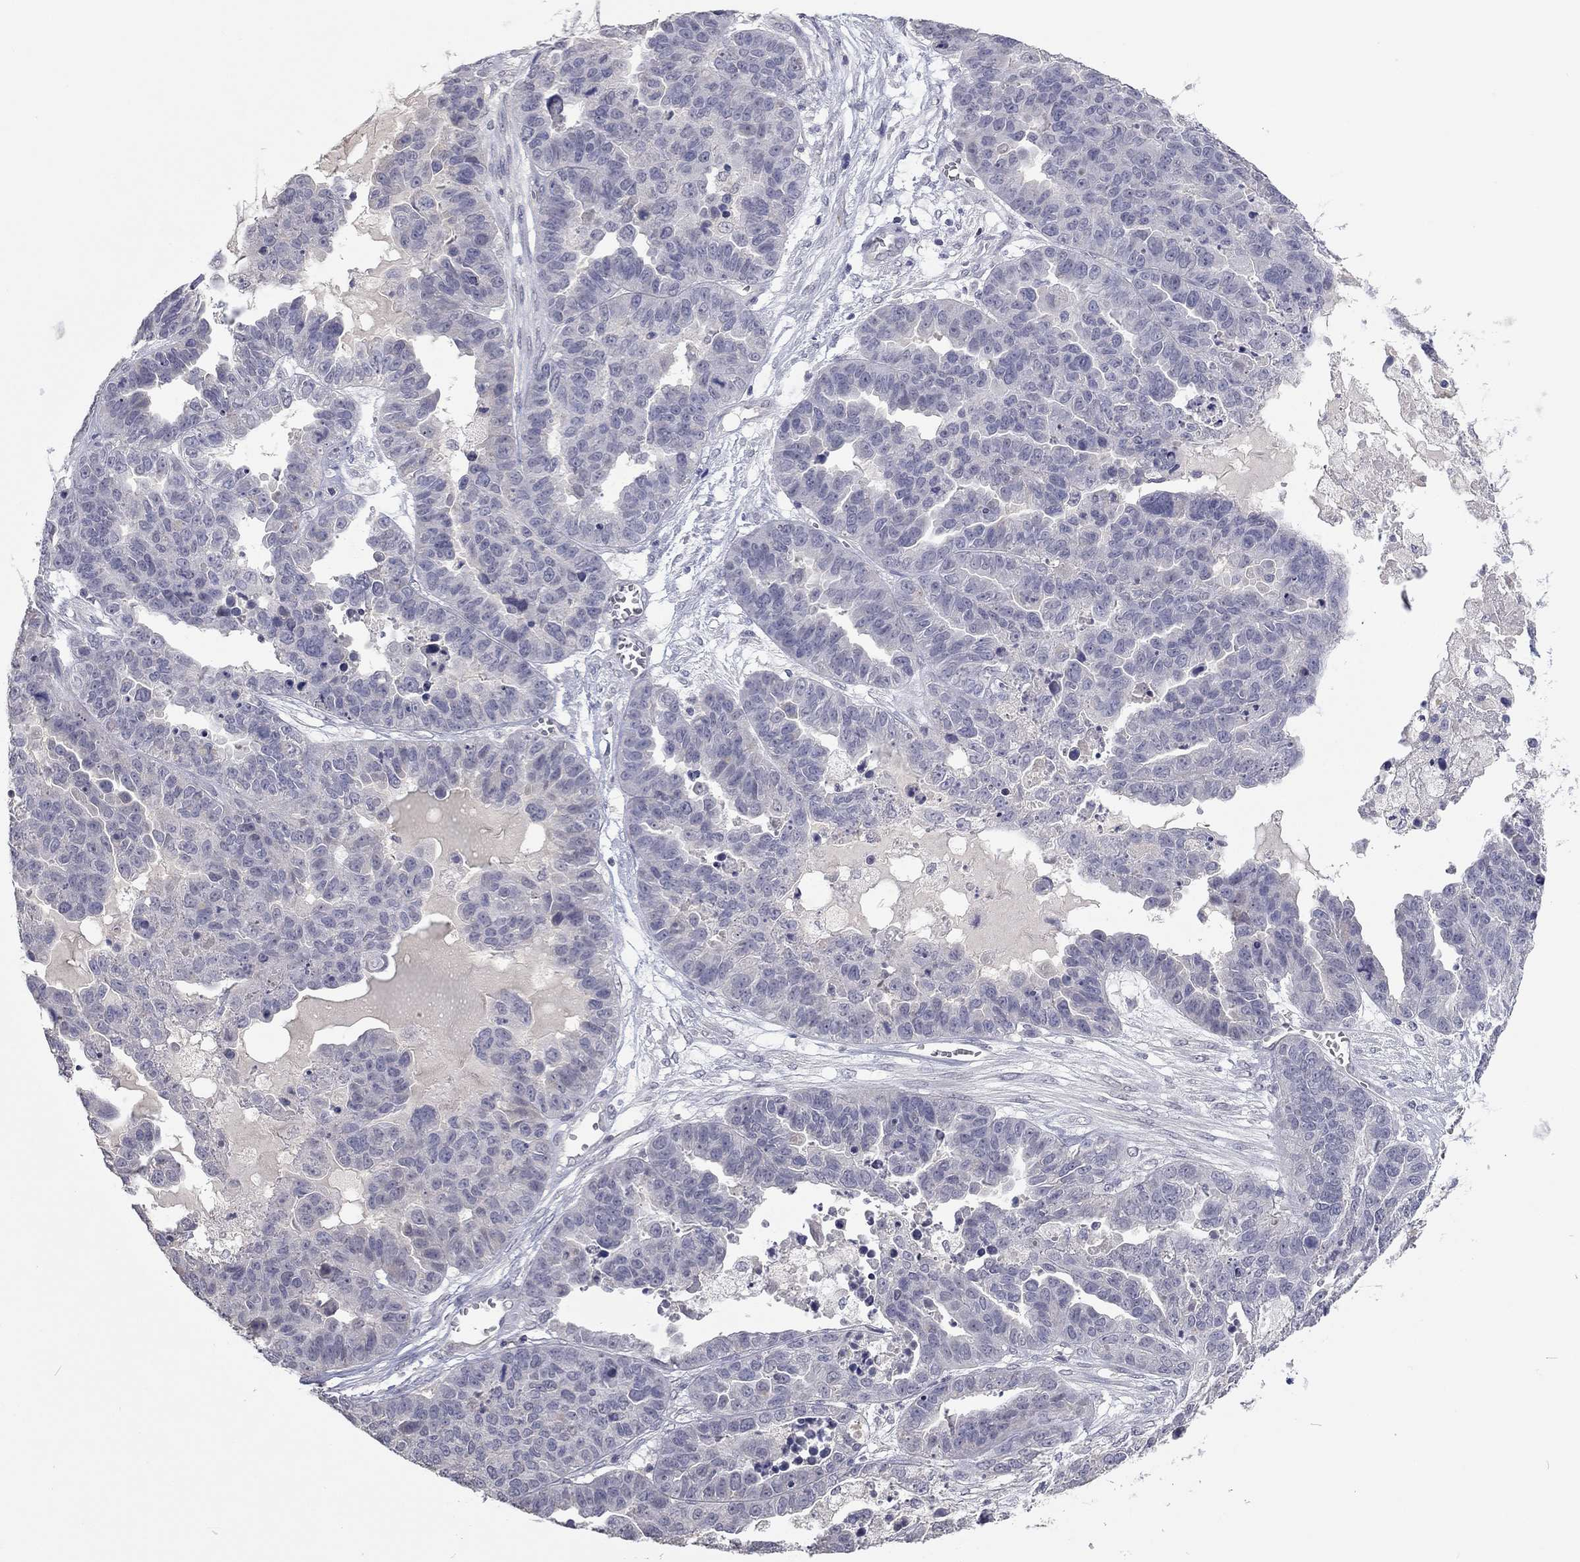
{"staining": {"intensity": "negative", "quantity": "none", "location": "none"}, "tissue": "ovarian cancer", "cell_type": "Tumor cells", "image_type": "cancer", "snomed": [{"axis": "morphology", "description": "Cystadenocarcinoma, serous, NOS"}, {"axis": "topography", "description": "Ovary"}], "caption": "Immunohistochemistry (IHC) photomicrograph of neoplastic tissue: human ovarian serous cystadenocarcinoma stained with DAB (3,3'-diaminobenzidine) displays no significant protein staining in tumor cells.", "gene": "IP6K3", "patient": {"sex": "female", "age": 87}}